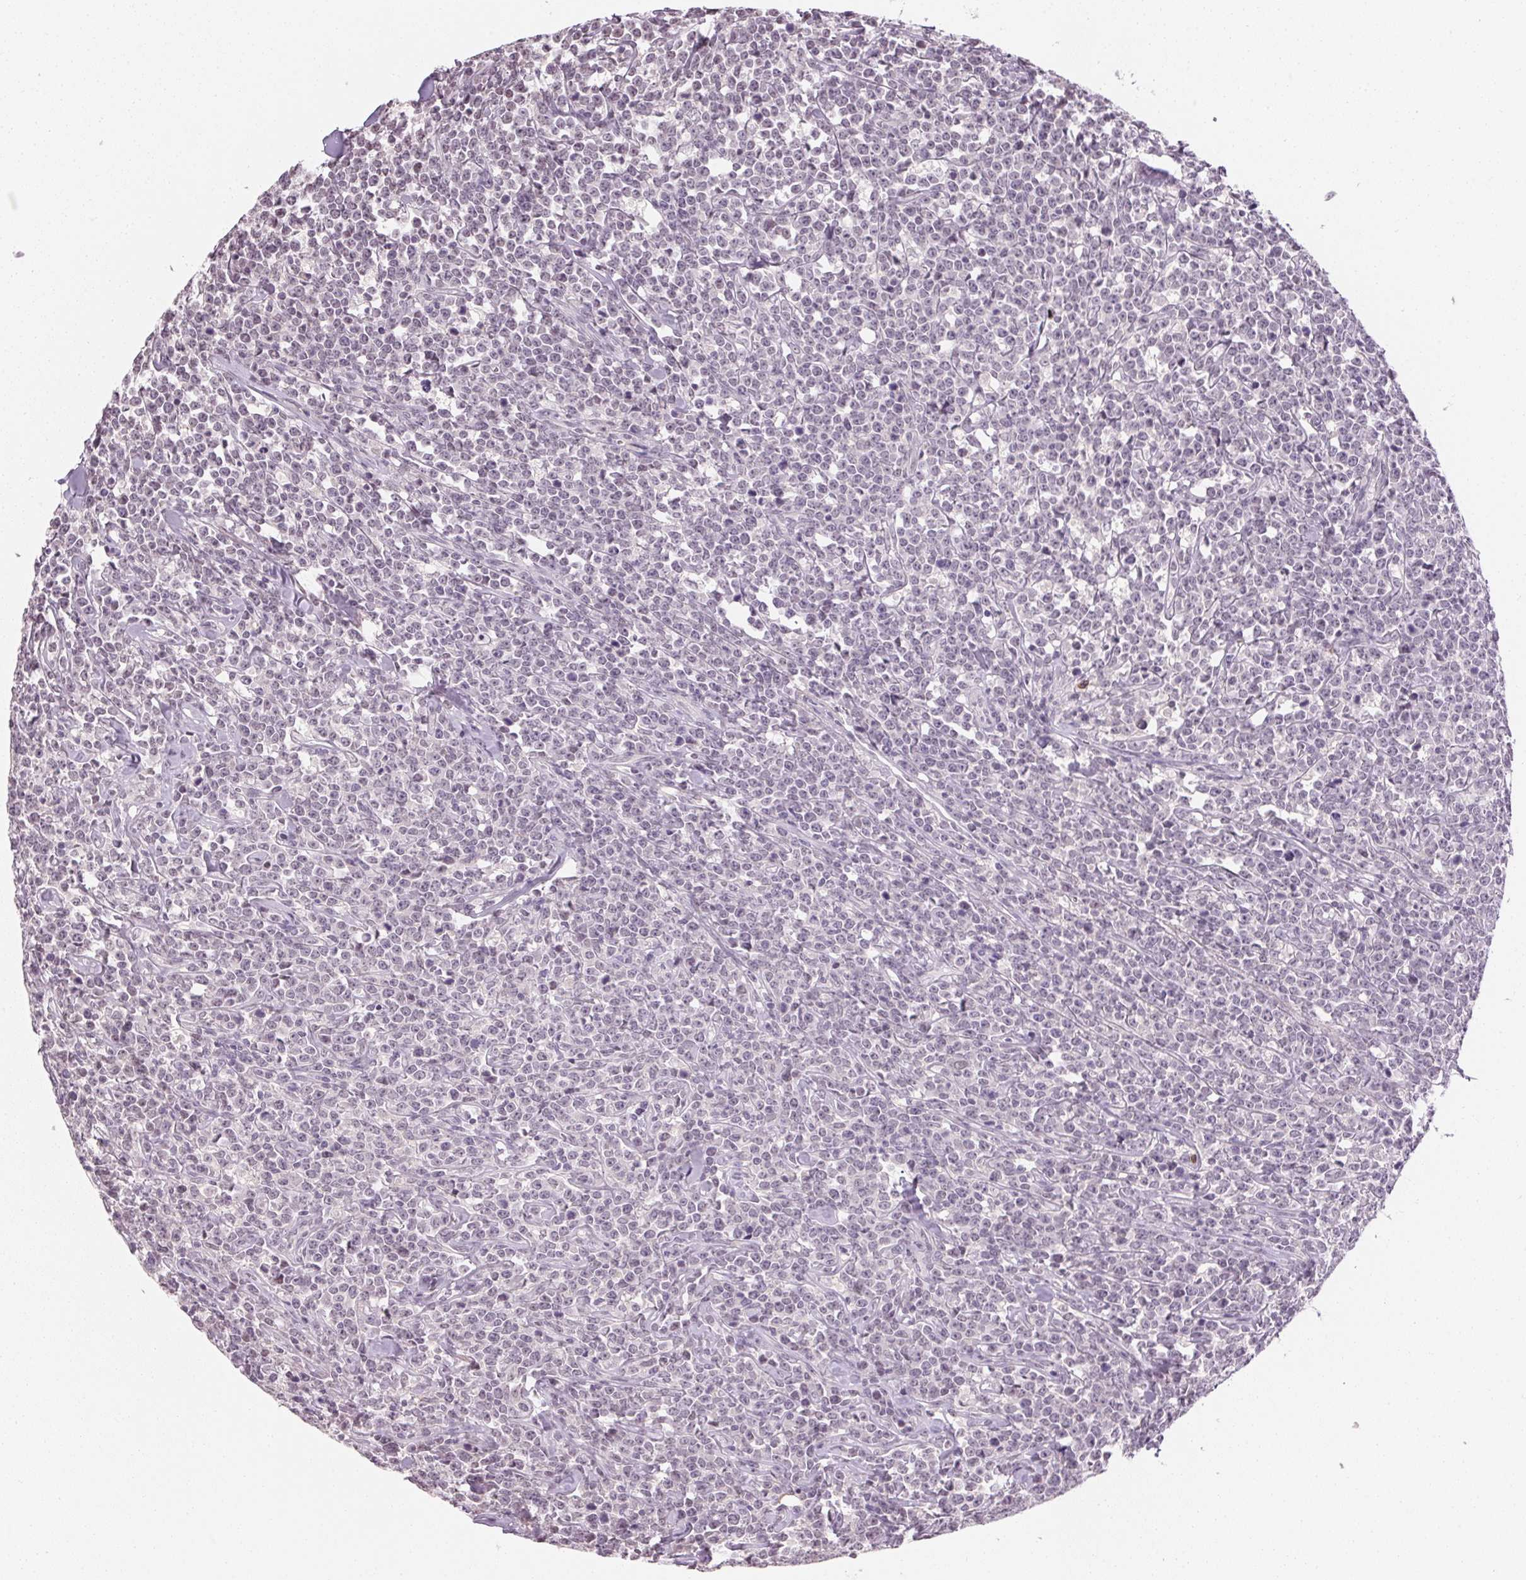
{"staining": {"intensity": "negative", "quantity": "none", "location": "none"}, "tissue": "lymphoma", "cell_type": "Tumor cells", "image_type": "cancer", "snomed": [{"axis": "morphology", "description": "Malignant lymphoma, non-Hodgkin's type, High grade"}, {"axis": "topography", "description": "Small intestine"}], "caption": "IHC of lymphoma demonstrates no staining in tumor cells. Nuclei are stained in blue.", "gene": "FNDC4", "patient": {"sex": "female", "age": 56}}